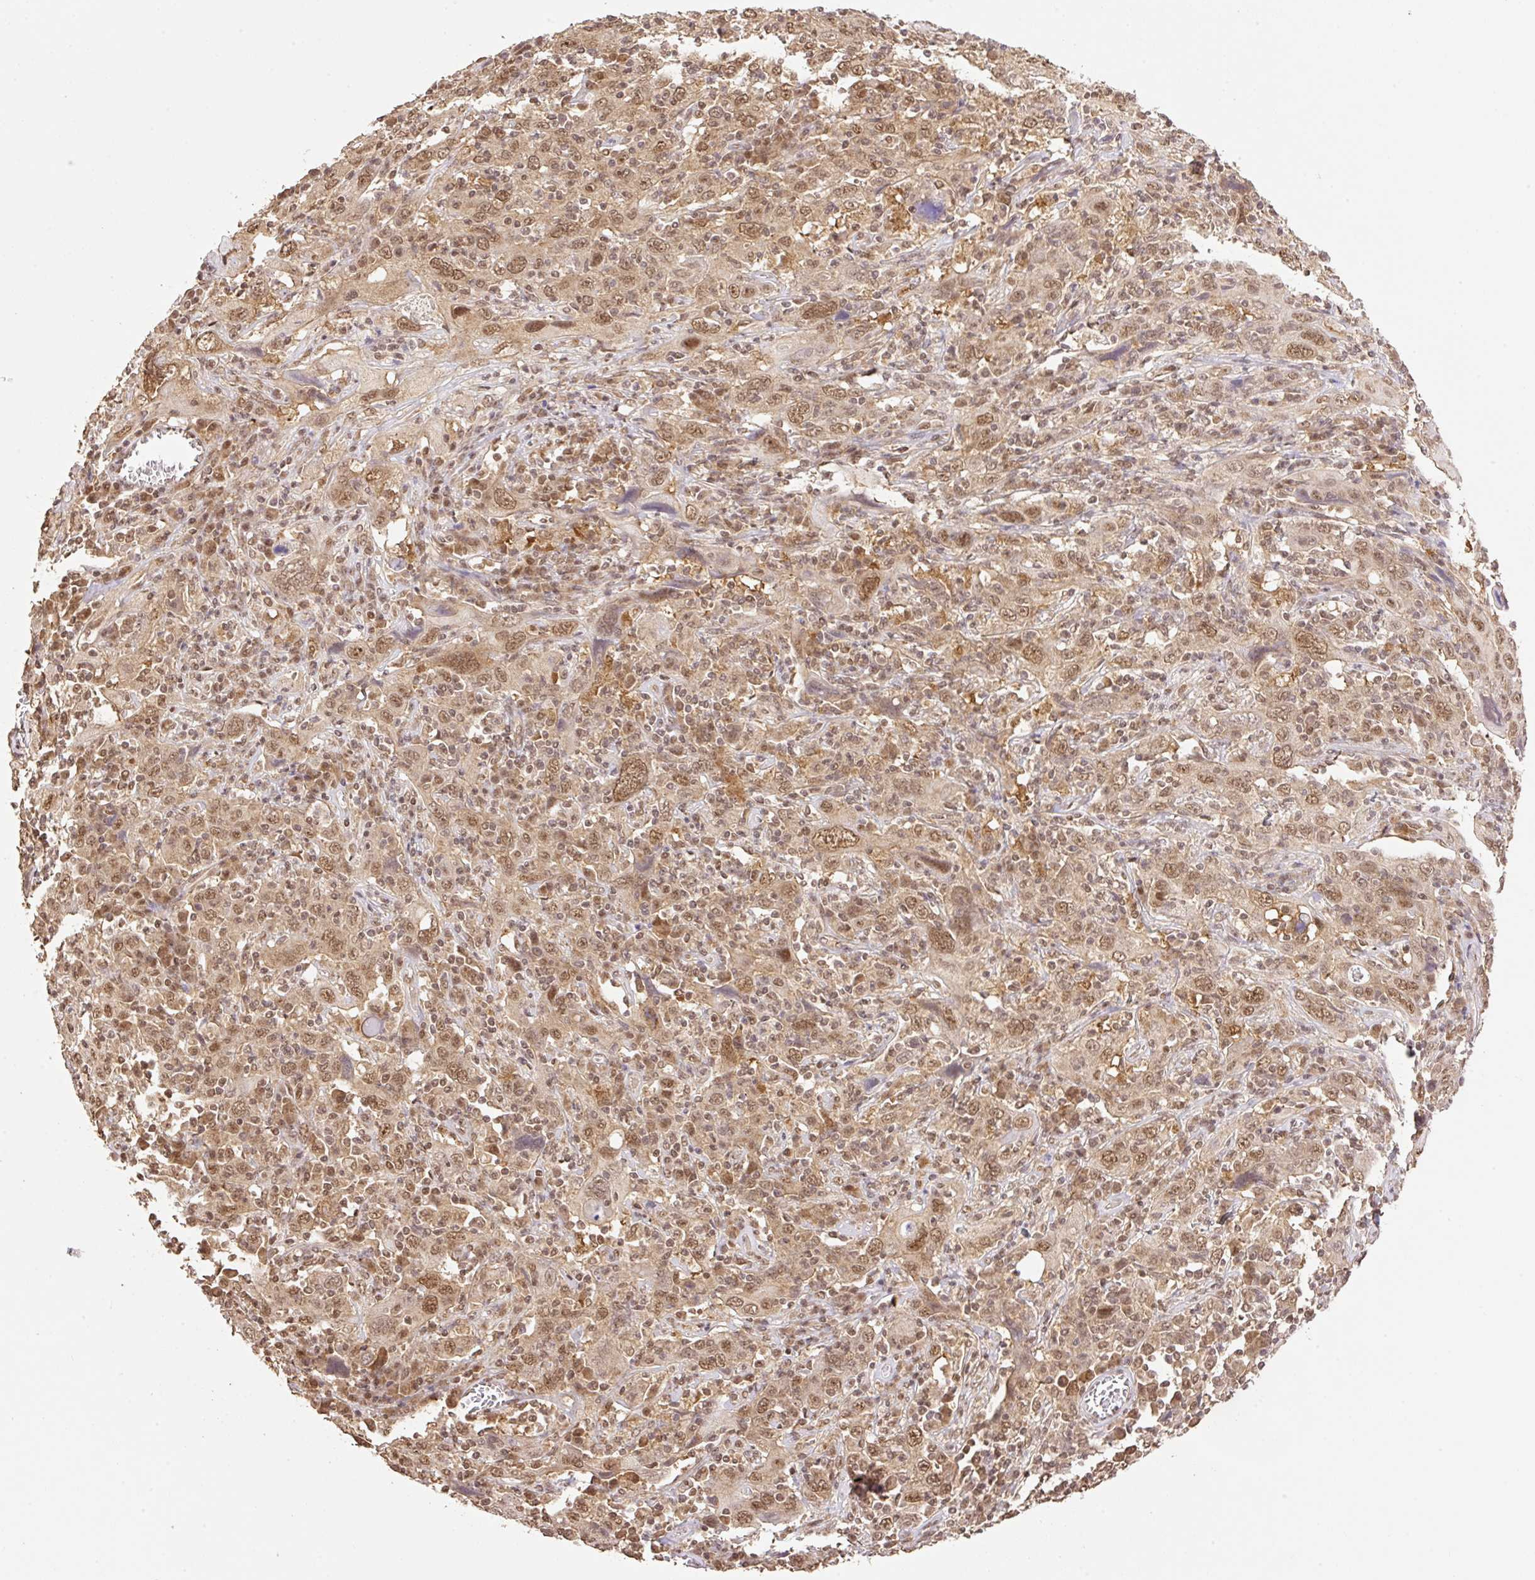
{"staining": {"intensity": "moderate", "quantity": ">75%", "location": "cytoplasmic/membranous,nuclear"}, "tissue": "cervical cancer", "cell_type": "Tumor cells", "image_type": "cancer", "snomed": [{"axis": "morphology", "description": "Squamous cell carcinoma, NOS"}, {"axis": "topography", "description": "Cervix"}], "caption": "Immunohistochemical staining of human cervical cancer reveals medium levels of moderate cytoplasmic/membranous and nuclear protein expression in approximately >75% of tumor cells.", "gene": "VPS25", "patient": {"sex": "female", "age": 46}}